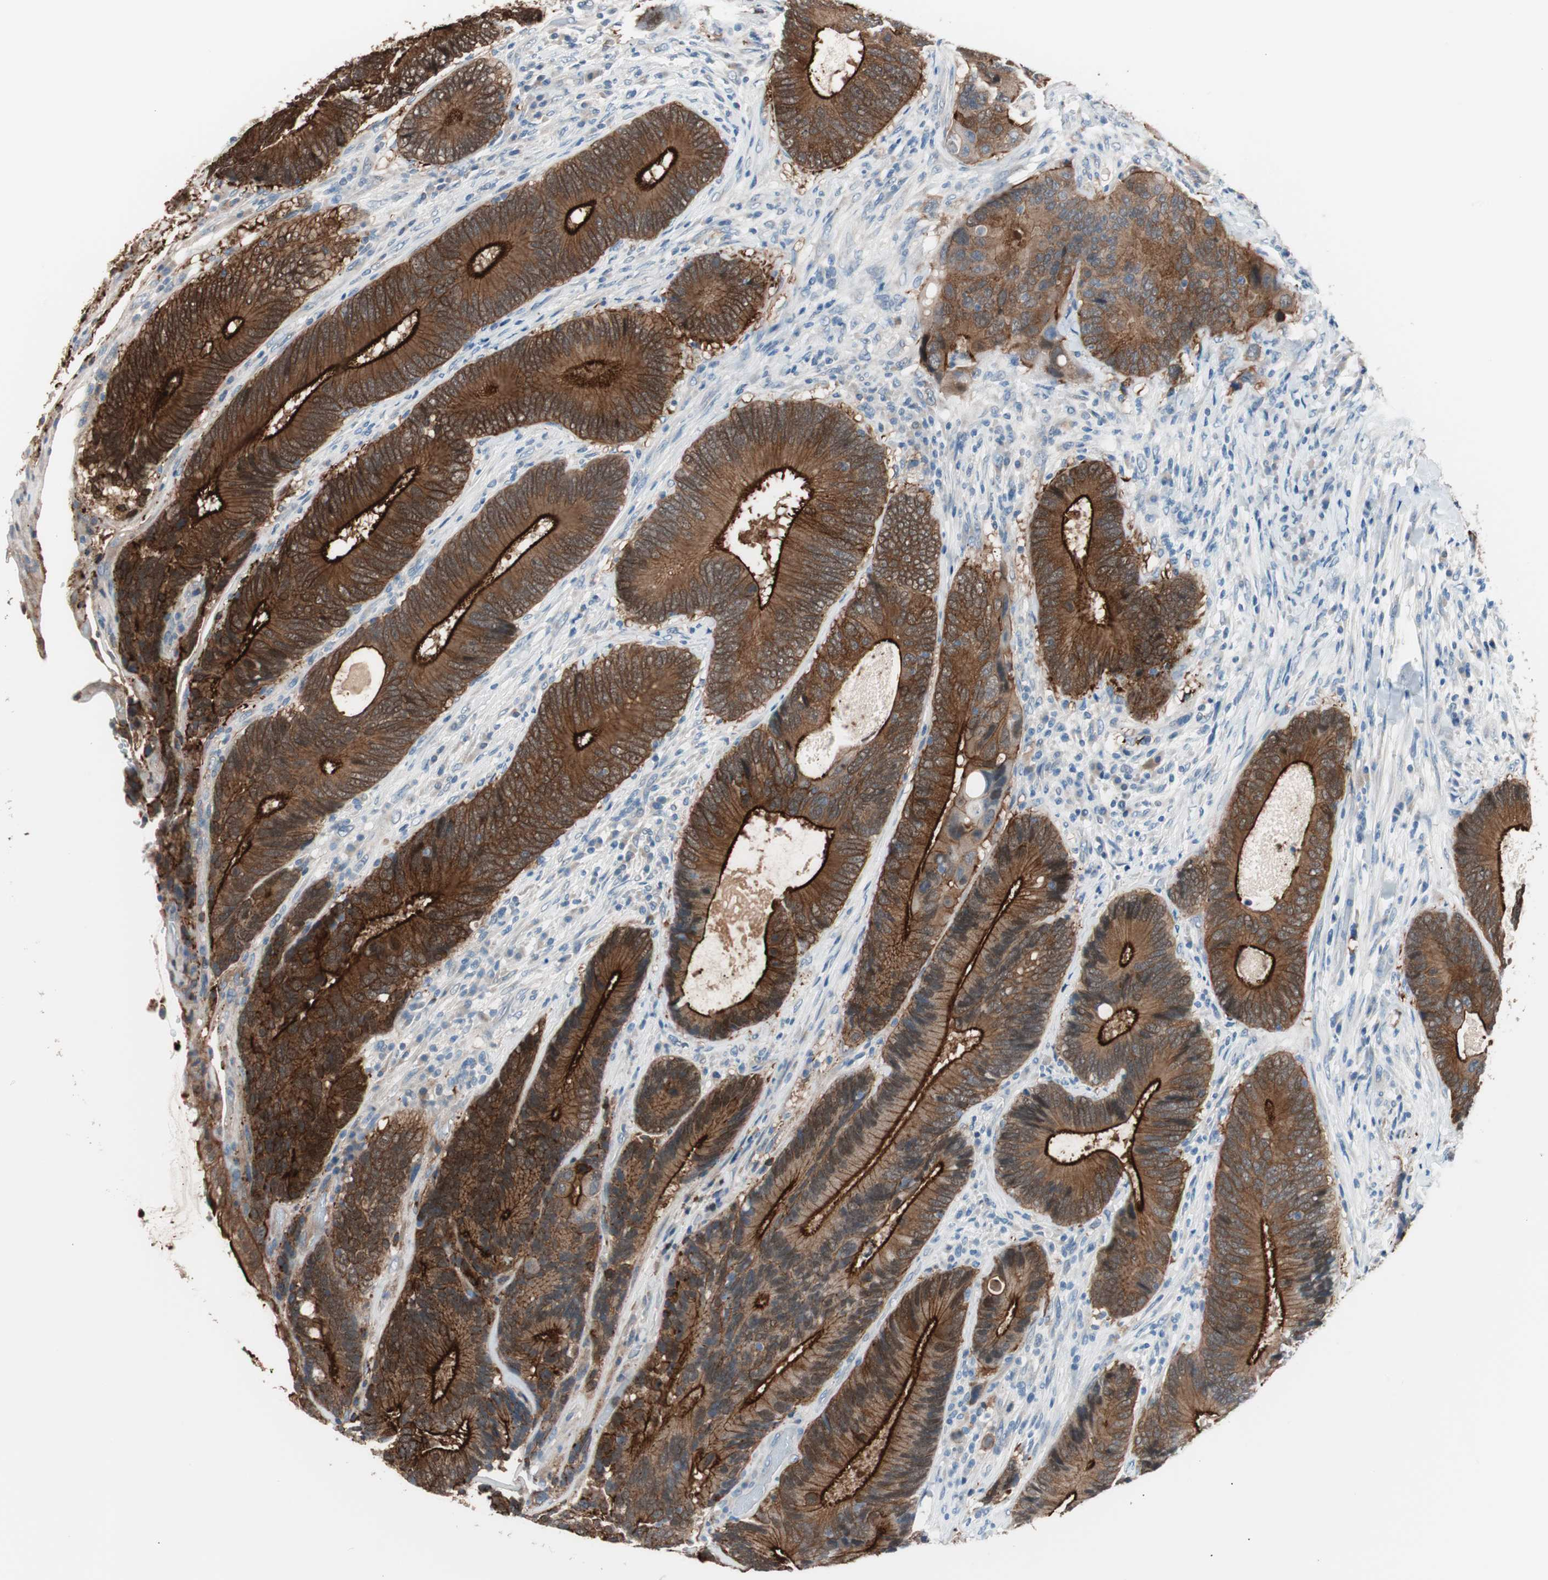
{"staining": {"intensity": "strong", "quantity": ">75%", "location": "cytoplasmic/membranous"}, "tissue": "colorectal cancer", "cell_type": "Tumor cells", "image_type": "cancer", "snomed": [{"axis": "morphology", "description": "Adenocarcinoma, NOS"}, {"axis": "topography", "description": "Colon"}], "caption": "Immunohistochemistry image of adenocarcinoma (colorectal) stained for a protein (brown), which displays high levels of strong cytoplasmic/membranous expression in approximately >75% of tumor cells.", "gene": "VIL1", "patient": {"sex": "female", "age": 78}}